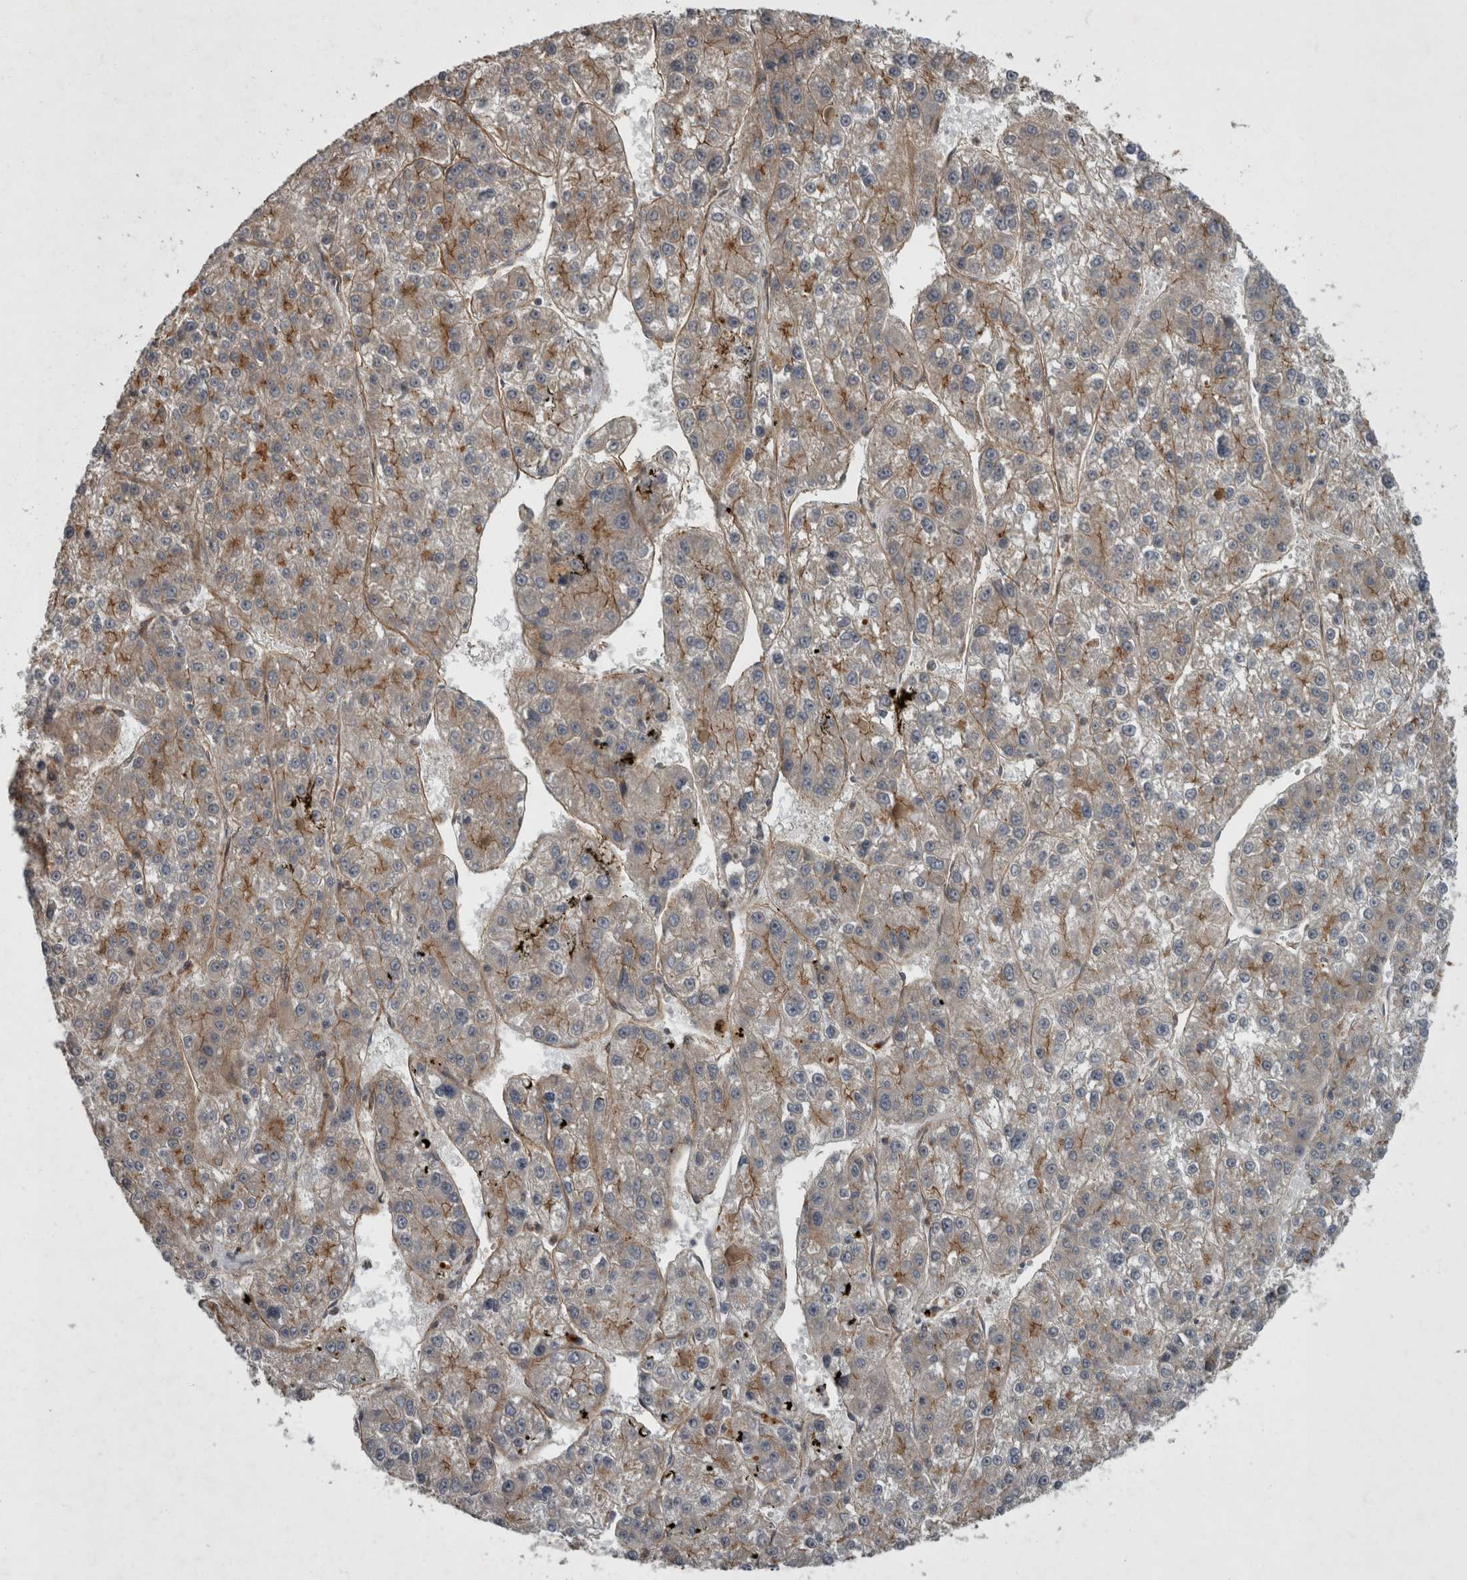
{"staining": {"intensity": "weak", "quantity": "<25%", "location": "cytoplasmic/membranous"}, "tissue": "liver cancer", "cell_type": "Tumor cells", "image_type": "cancer", "snomed": [{"axis": "morphology", "description": "Carcinoma, Hepatocellular, NOS"}, {"axis": "topography", "description": "Liver"}], "caption": "Immunohistochemistry of human hepatocellular carcinoma (liver) displays no staining in tumor cells.", "gene": "VEGFD", "patient": {"sex": "female", "age": 73}}